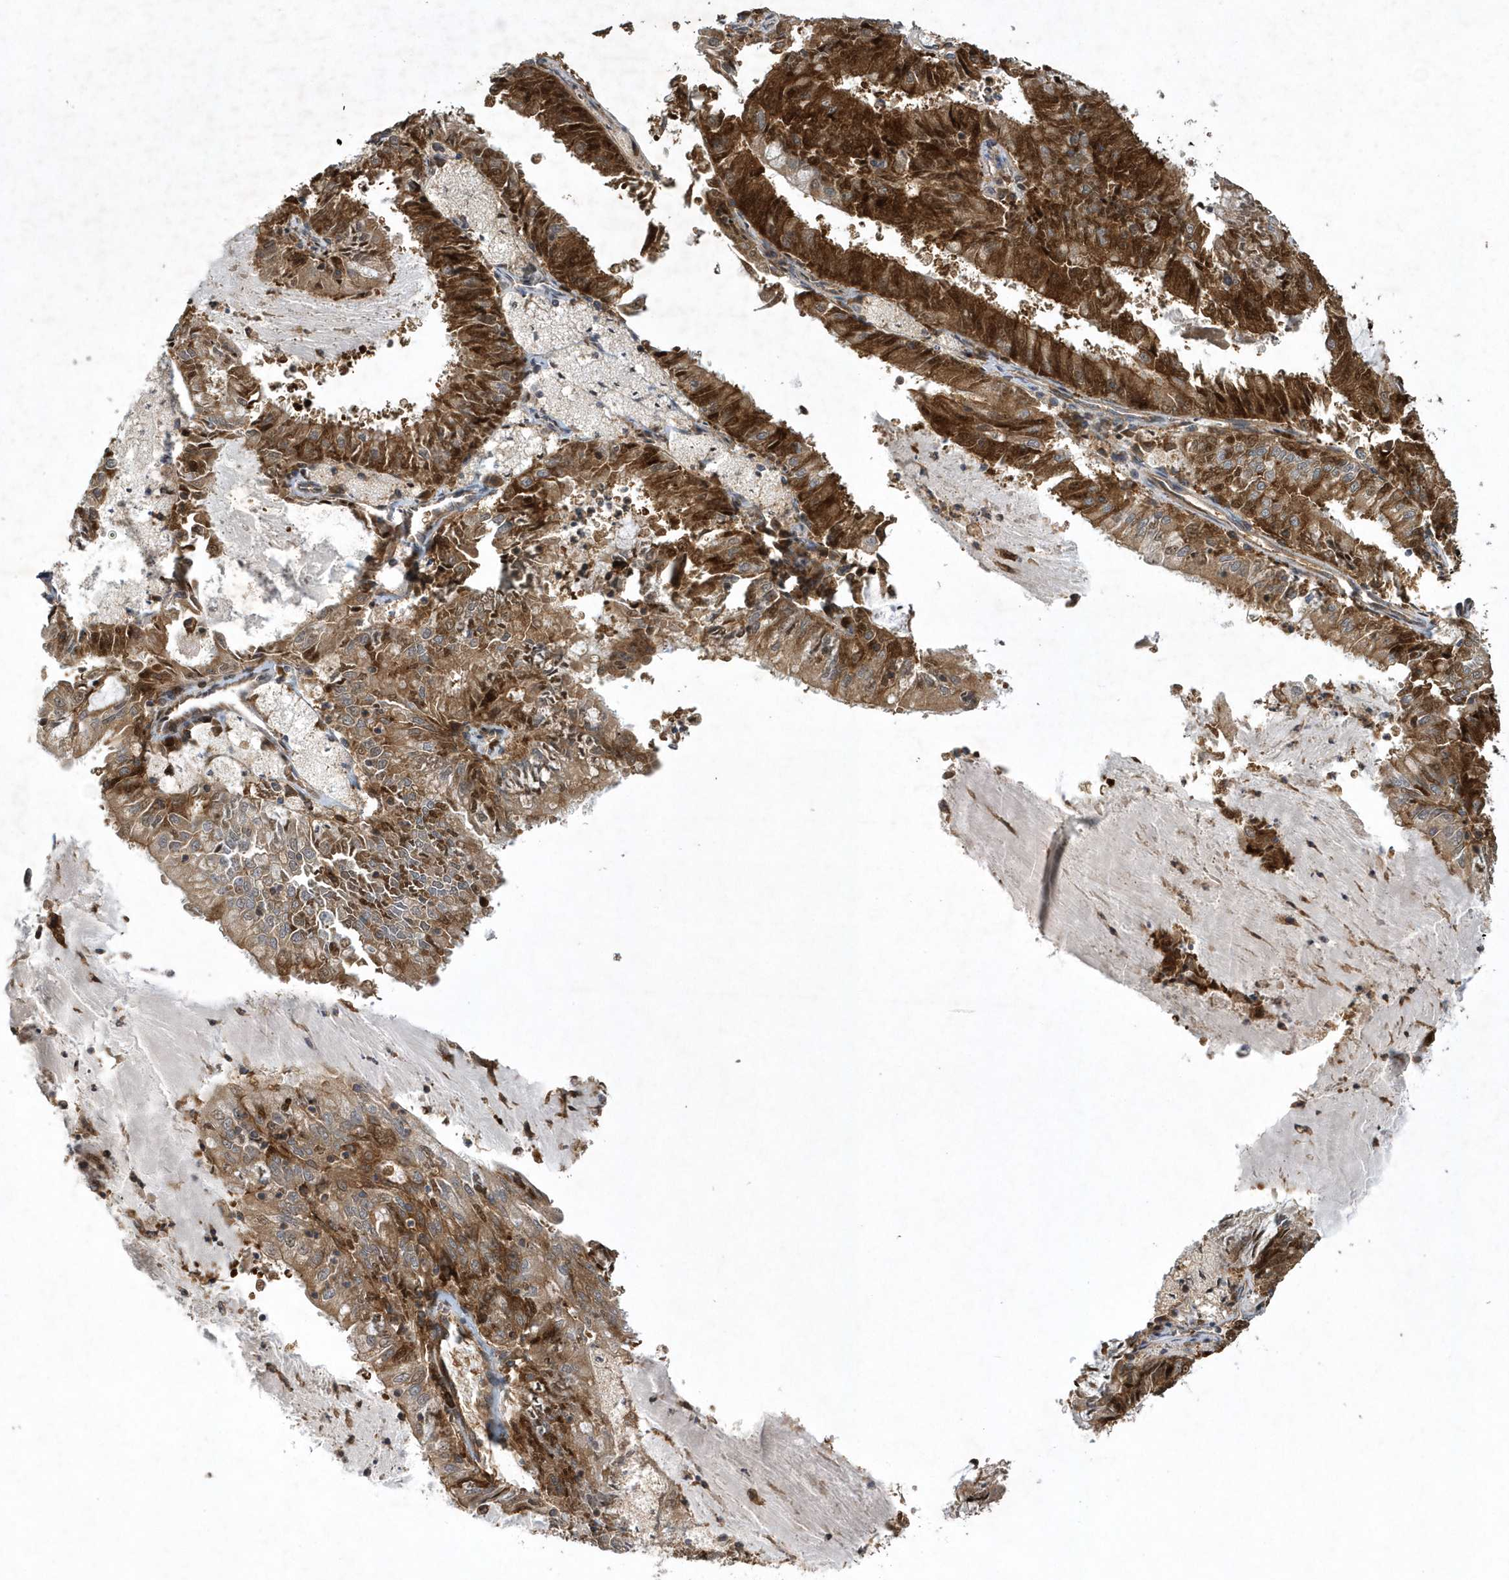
{"staining": {"intensity": "strong", "quantity": ">75%", "location": "cytoplasmic/membranous"}, "tissue": "endometrial cancer", "cell_type": "Tumor cells", "image_type": "cancer", "snomed": [{"axis": "morphology", "description": "Adenocarcinoma, NOS"}, {"axis": "topography", "description": "Endometrium"}], "caption": "Protein expression analysis of human endometrial cancer reveals strong cytoplasmic/membranous staining in approximately >75% of tumor cells.", "gene": "PAICS", "patient": {"sex": "female", "age": 57}}